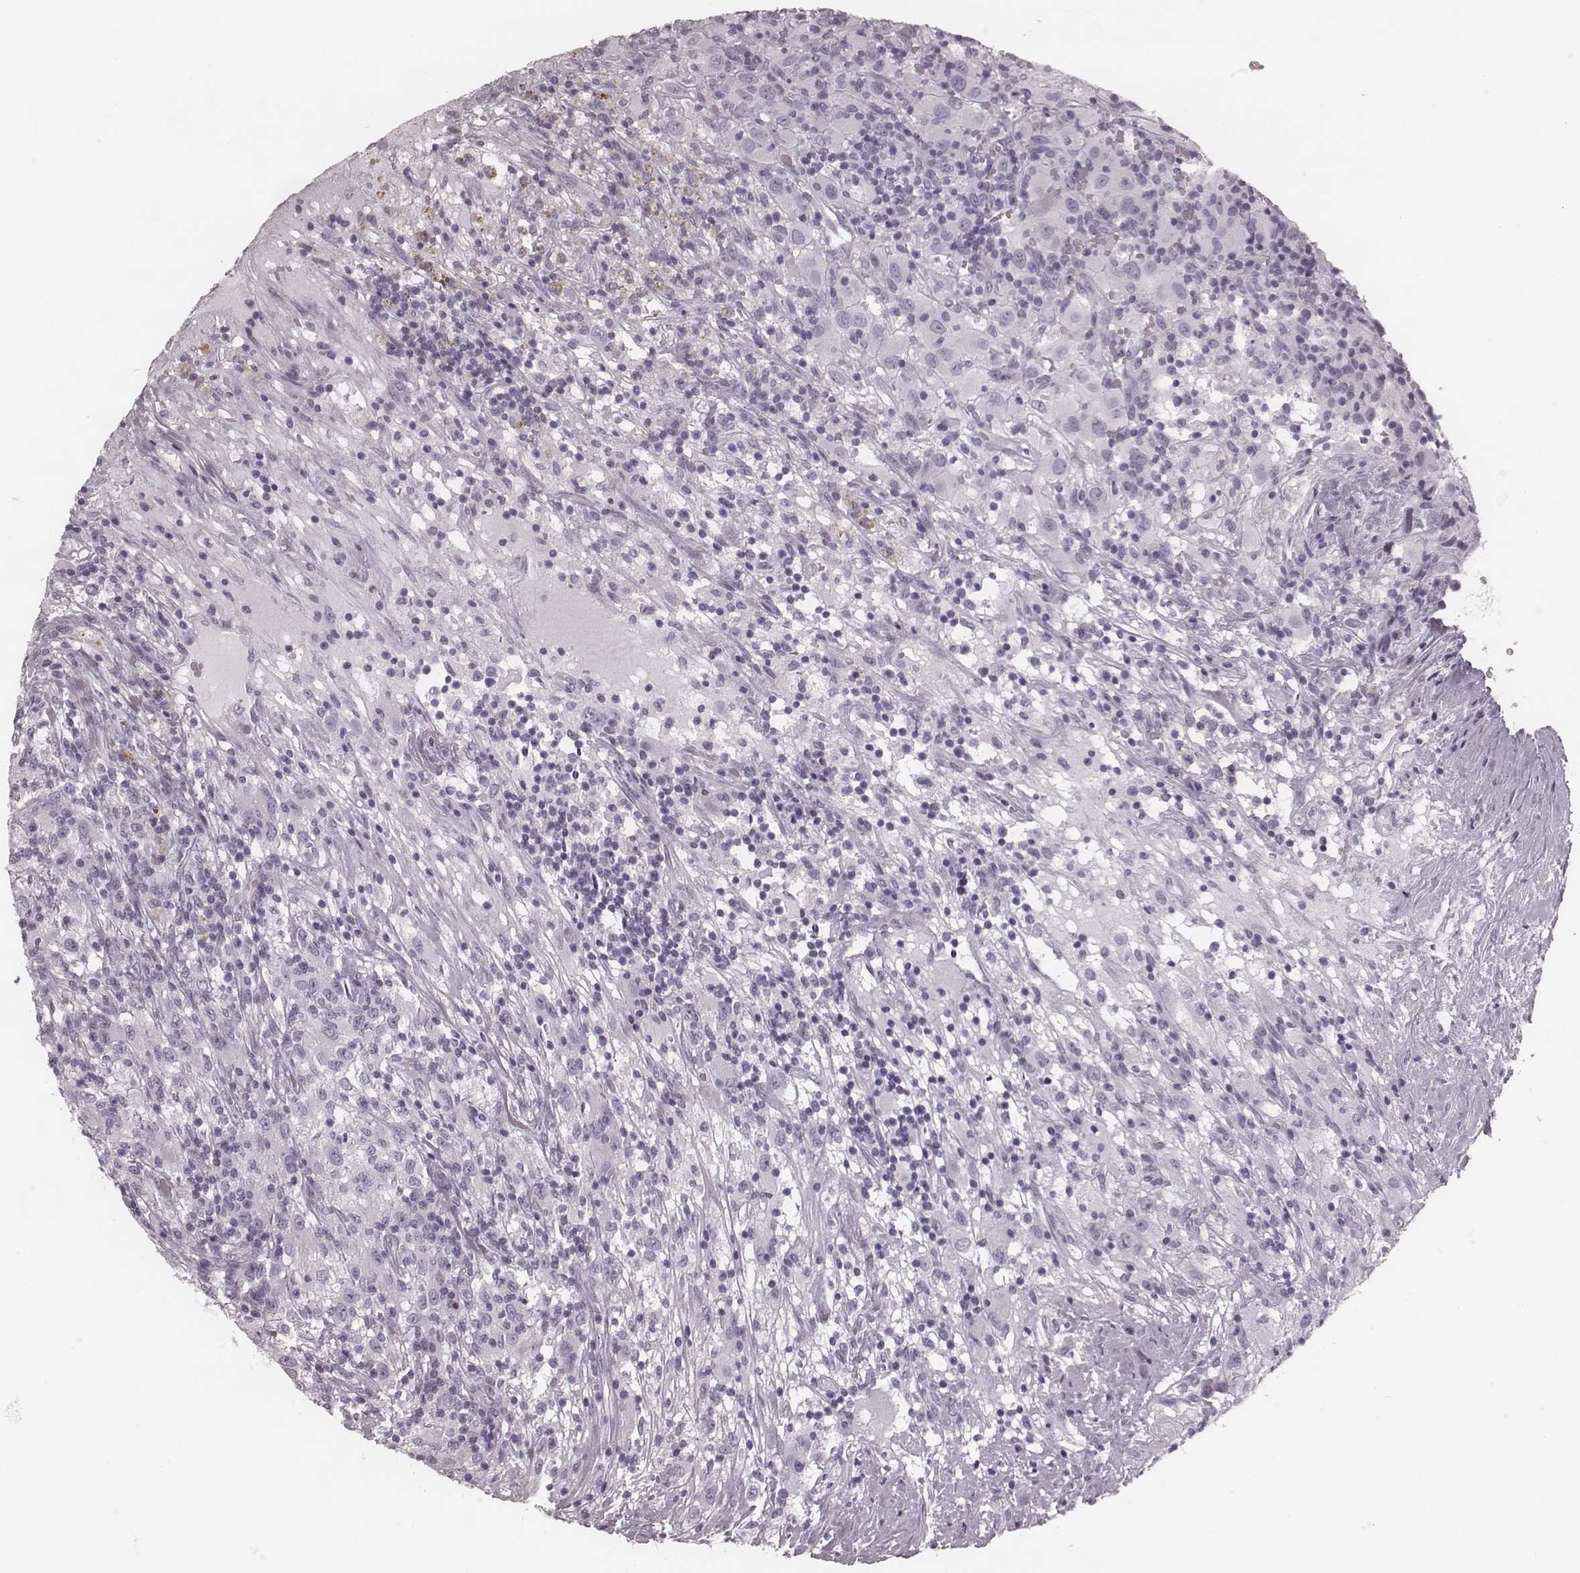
{"staining": {"intensity": "negative", "quantity": "none", "location": "none"}, "tissue": "renal cancer", "cell_type": "Tumor cells", "image_type": "cancer", "snomed": [{"axis": "morphology", "description": "Adenocarcinoma, NOS"}, {"axis": "topography", "description": "Kidney"}], "caption": "High power microscopy histopathology image of an IHC micrograph of renal cancer (adenocarcinoma), revealing no significant staining in tumor cells.", "gene": "KRT74", "patient": {"sex": "female", "age": 67}}